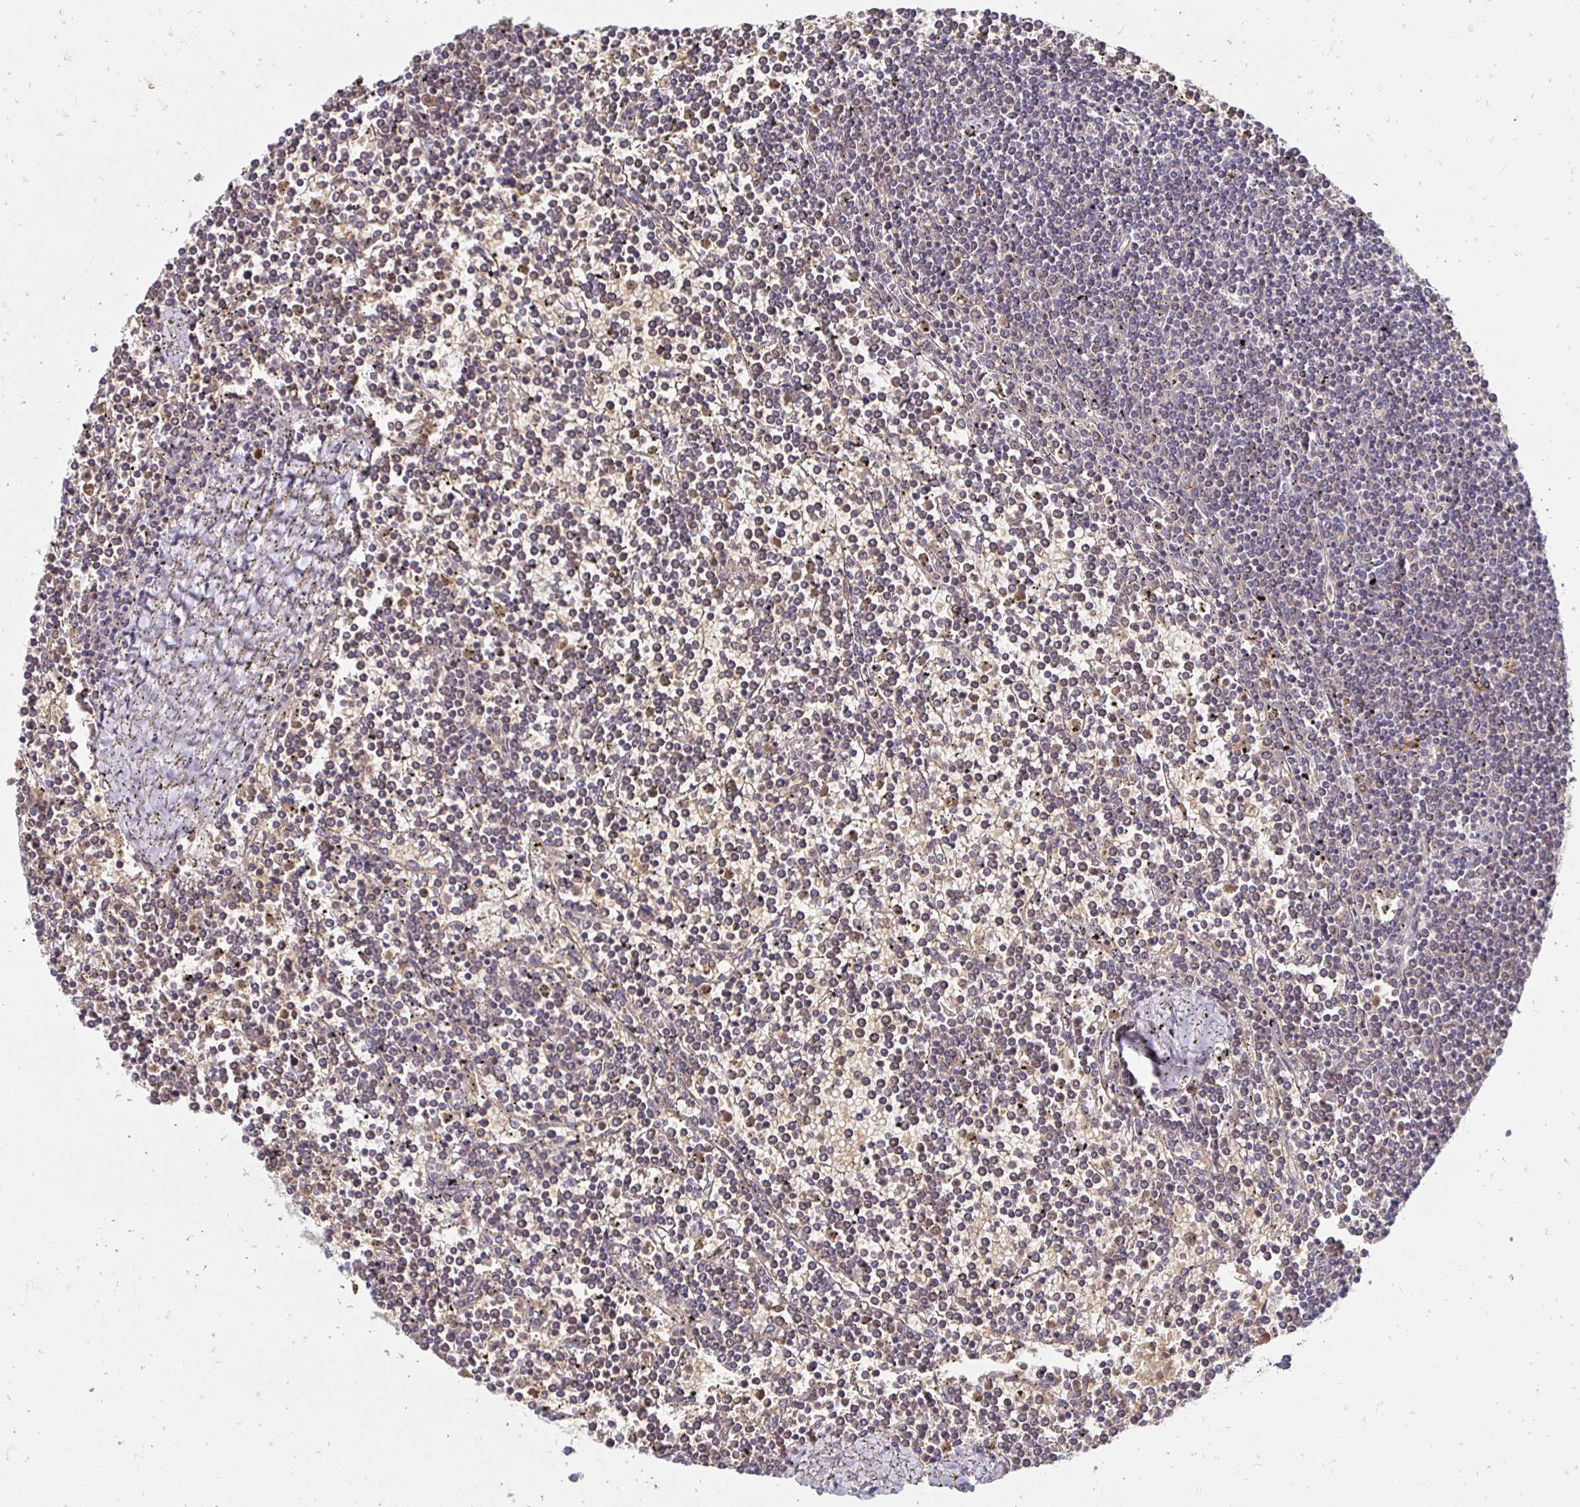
{"staining": {"intensity": "weak", "quantity": "25%-75%", "location": "cytoplasmic/membranous"}, "tissue": "lymphoma", "cell_type": "Tumor cells", "image_type": "cancer", "snomed": [{"axis": "morphology", "description": "Malignant lymphoma, non-Hodgkin's type, Low grade"}, {"axis": "topography", "description": "Spleen"}], "caption": "The histopathology image shows a brown stain indicating the presence of a protein in the cytoplasmic/membranous of tumor cells in low-grade malignant lymphoma, non-Hodgkin's type. The staining is performed using DAB (3,3'-diaminobenzidine) brown chromogen to label protein expression. The nuclei are counter-stained blue using hematoxylin.", "gene": "GK2", "patient": {"sex": "female", "age": 19}}